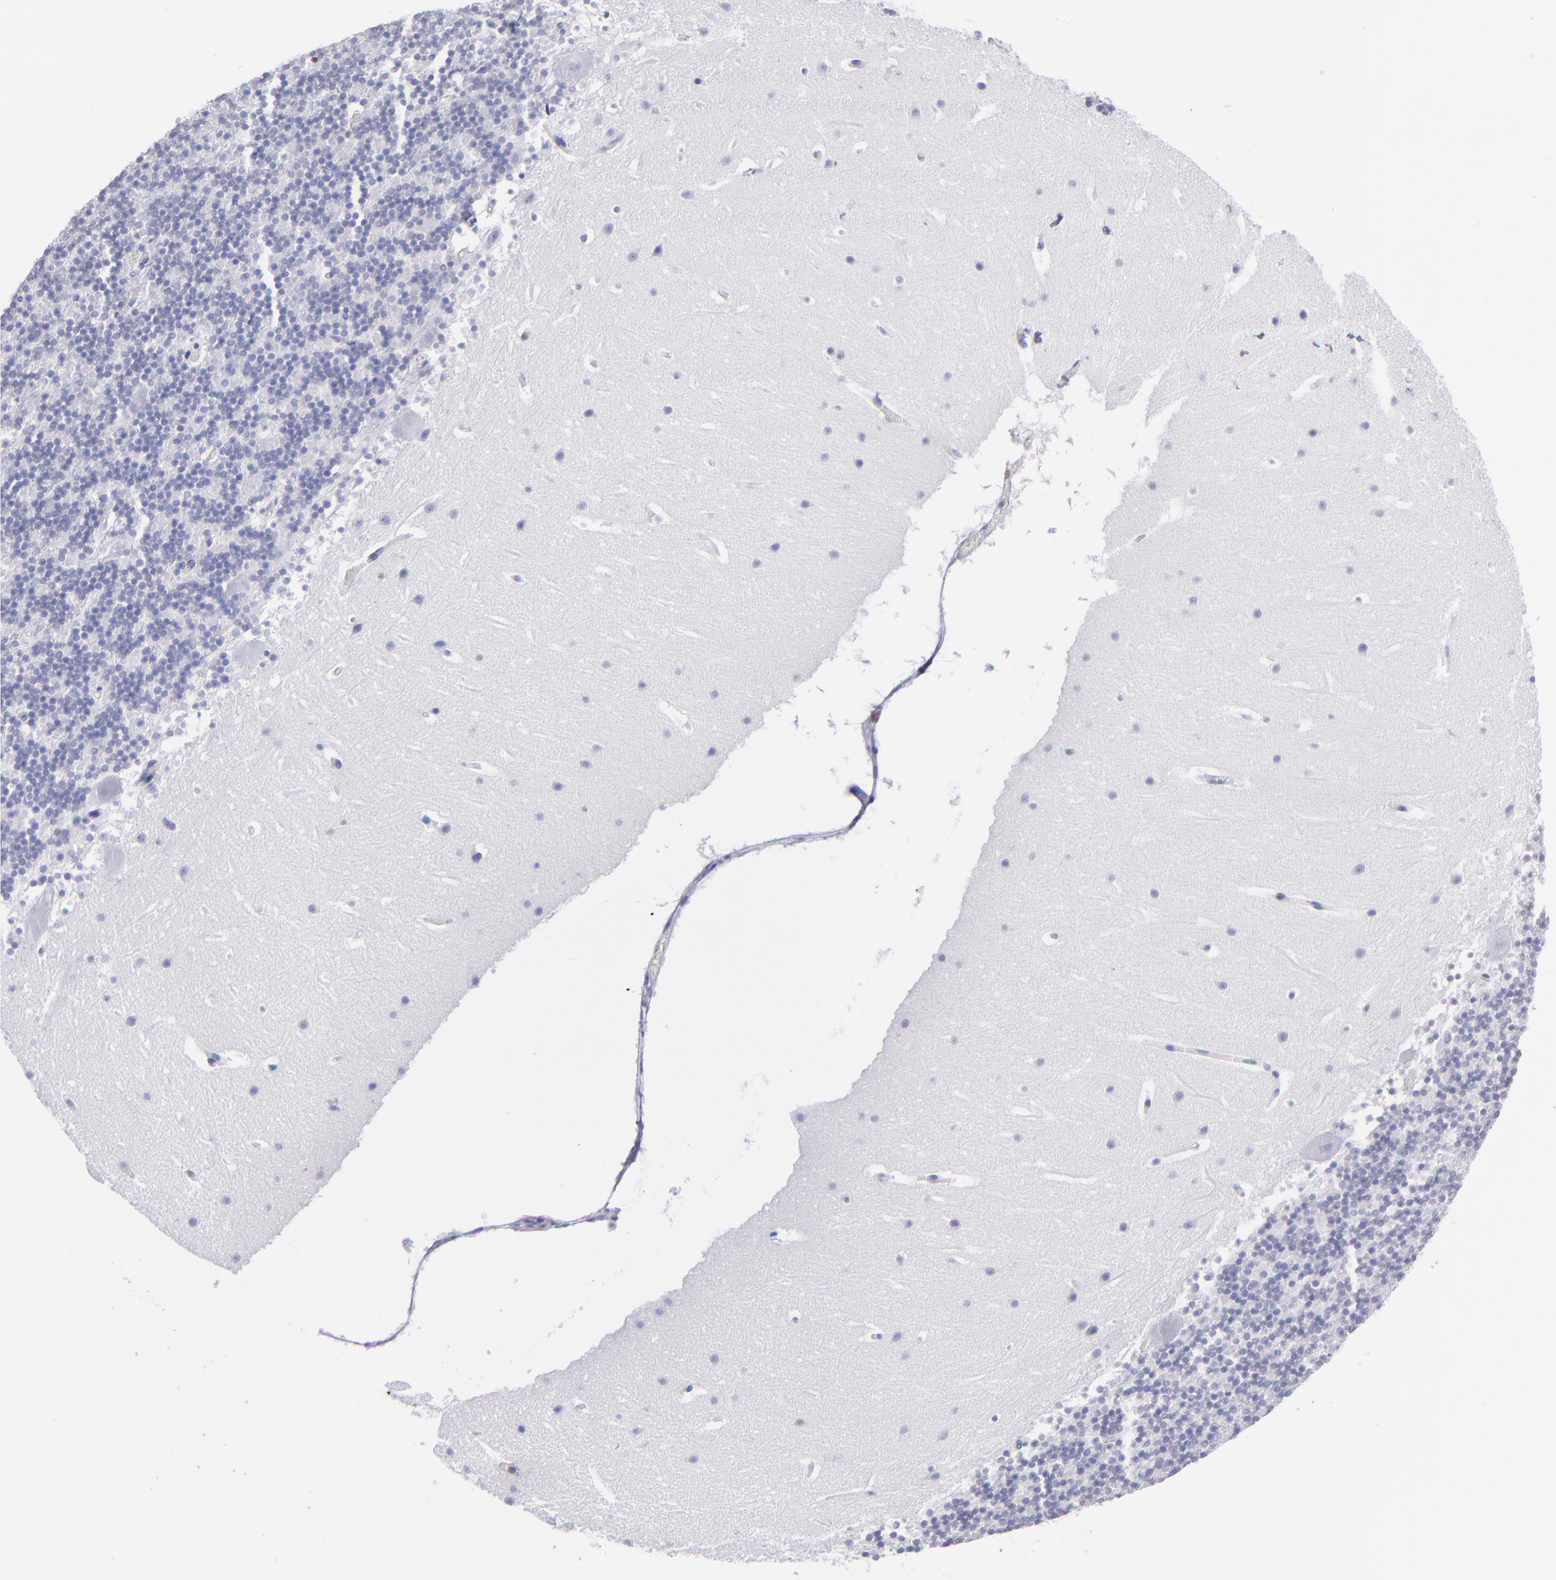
{"staining": {"intensity": "negative", "quantity": "none", "location": "none"}, "tissue": "cerebellum", "cell_type": "Cells in granular layer", "image_type": "normal", "snomed": [{"axis": "morphology", "description": "Normal tissue, NOS"}, {"axis": "topography", "description": "Cerebellum"}], "caption": "Human cerebellum stained for a protein using immunohistochemistry (IHC) demonstrates no positivity in cells in granular layer.", "gene": "CD6", "patient": {"sex": "male", "age": 45}}